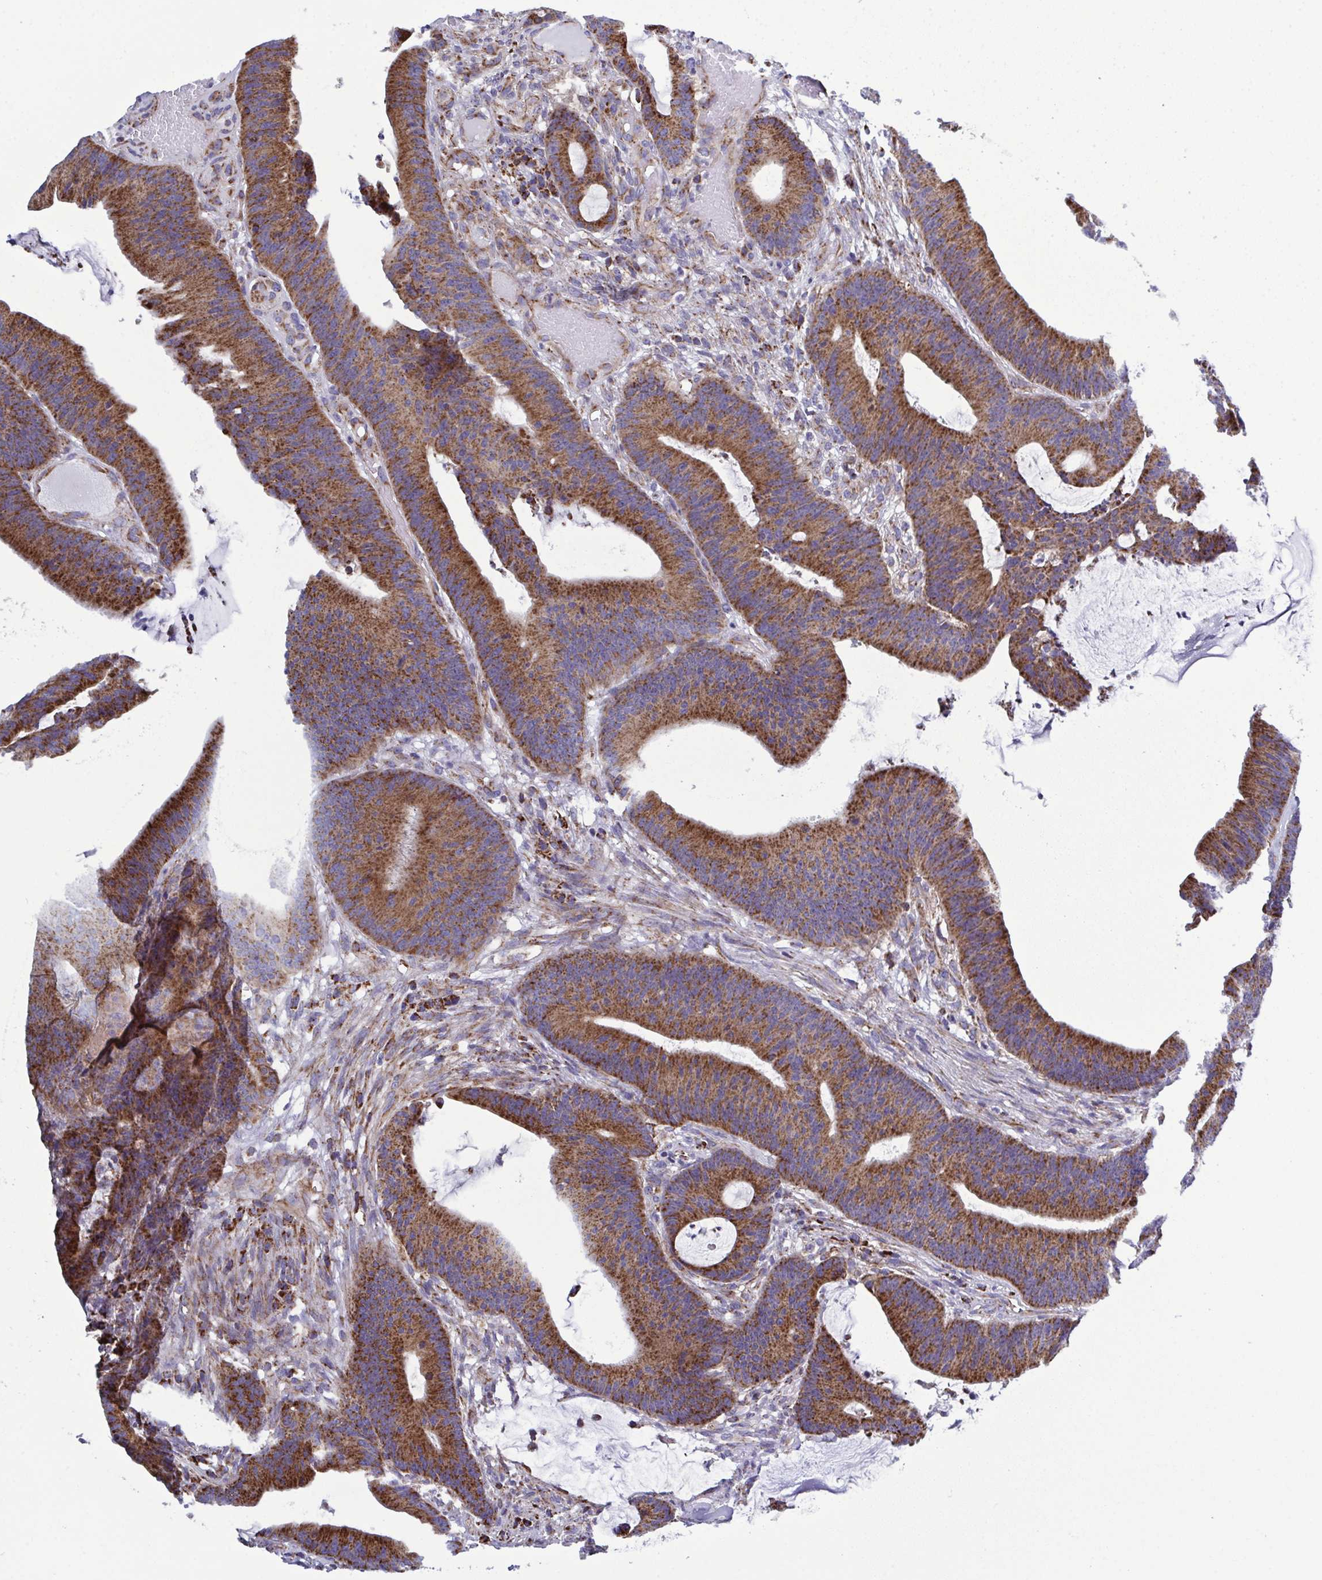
{"staining": {"intensity": "strong", "quantity": ">75%", "location": "cytoplasmic/membranous"}, "tissue": "colorectal cancer", "cell_type": "Tumor cells", "image_type": "cancer", "snomed": [{"axis": "morphology", "description": "Adenocarcinoma, NOS"}, {"axis": "topography", "description": "Colon"}], "caption": "A brown stain labels strong cytoplasmic/membranous positivity of a protein in human colorectal cancer tumor cells.", "gene": "CSDE1", "patient": {"sex": "female", "age": 78}}